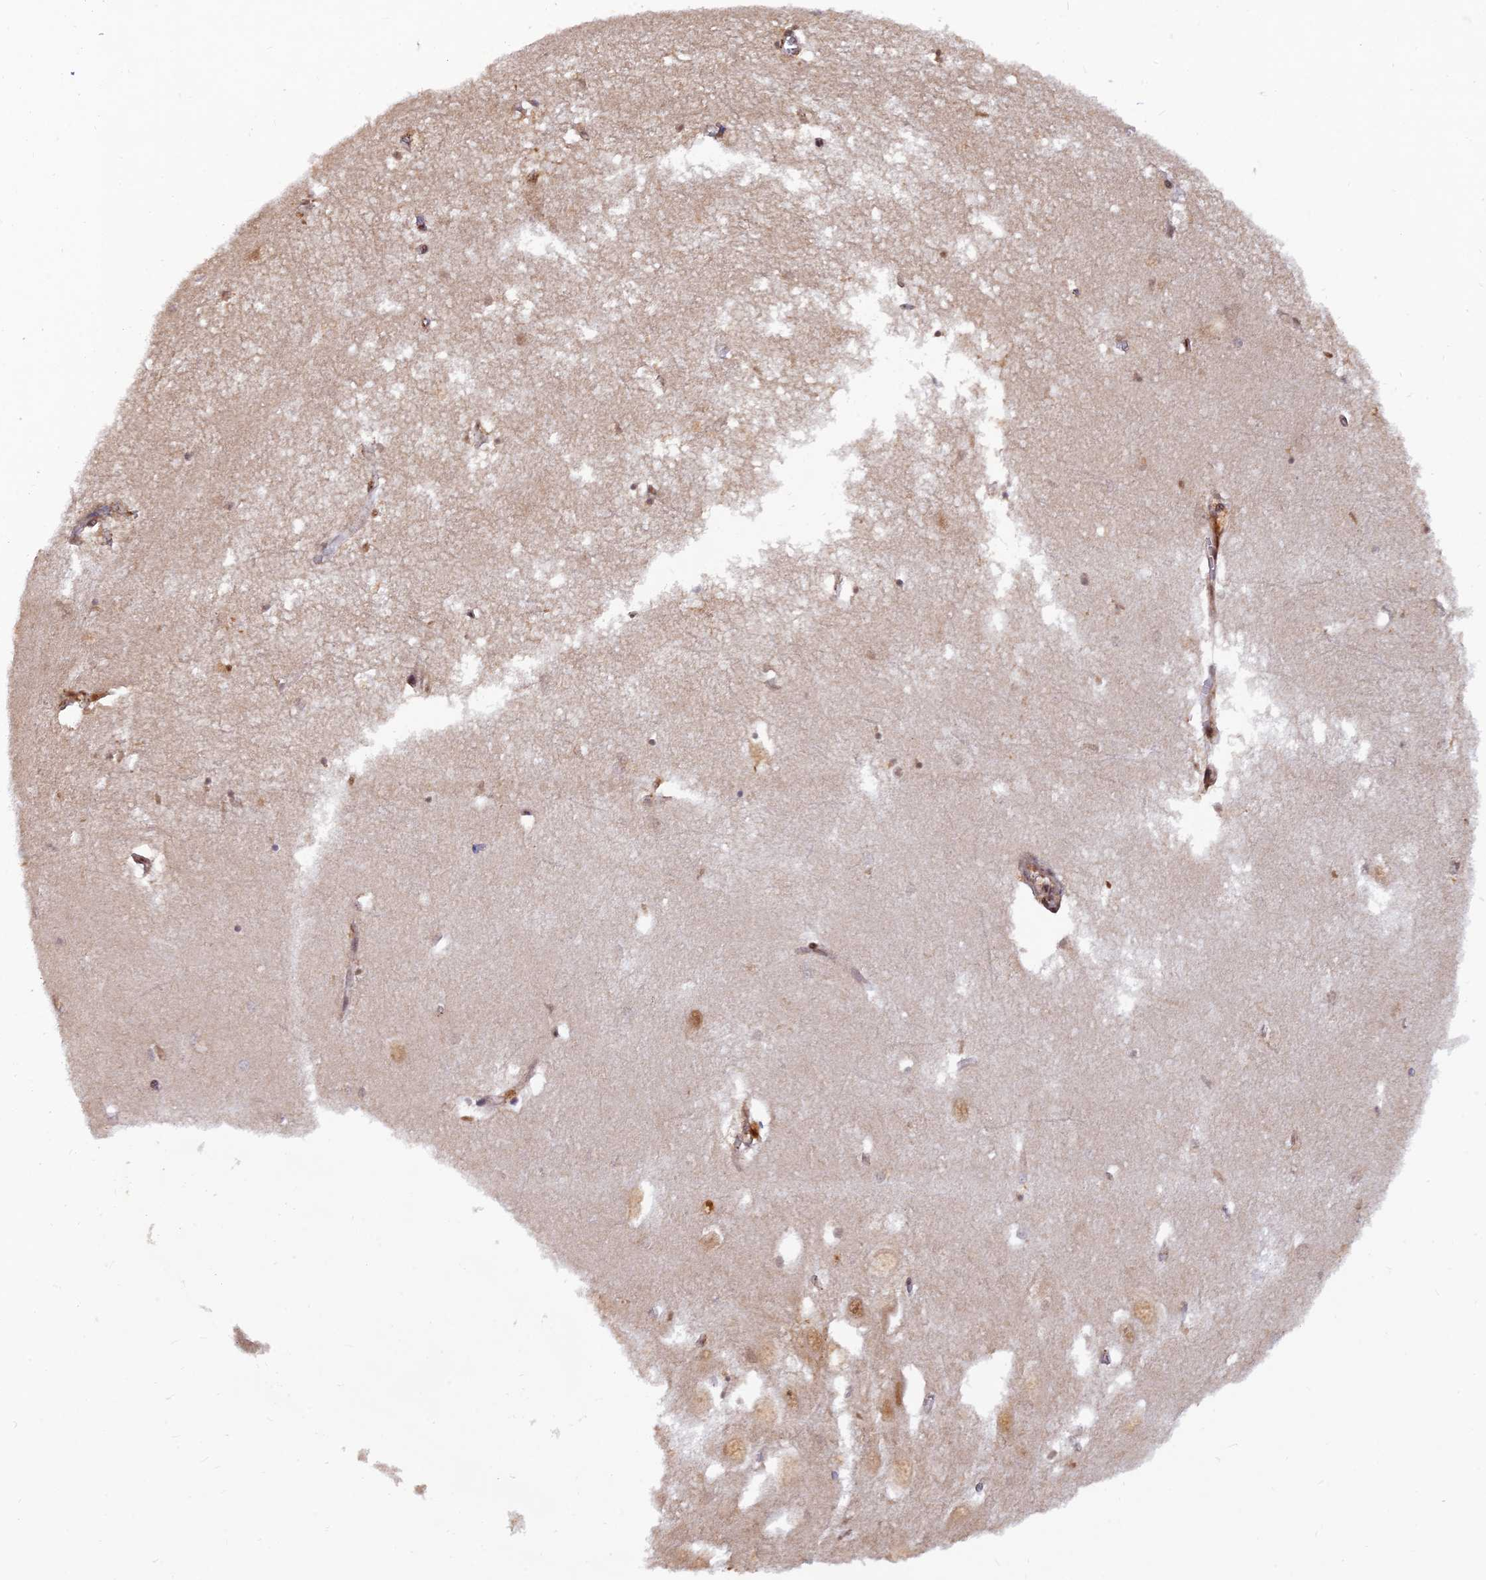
{"staining": {"intensity": "weak", "quantity": "25%-75%", "location": "cytoplasmic/membranous"}, "tissue": "hippocampus", "cell_type": "Glial cells", "image_type": "normal", "snomed": [{"axis": "morphology", "description": "Normal tissue, NOS"}, {"axis": "topography", "description": "Hippocampus"}], "caption": "A histopathology image showing weak cytoplasmic/membranous staining in about 25%-75% of glial cells in benign hippocampus, as visualized by brown immunohistochemical staining.", "gene": "ZNF565", "patient": {"sex": "female", "age": 64}}